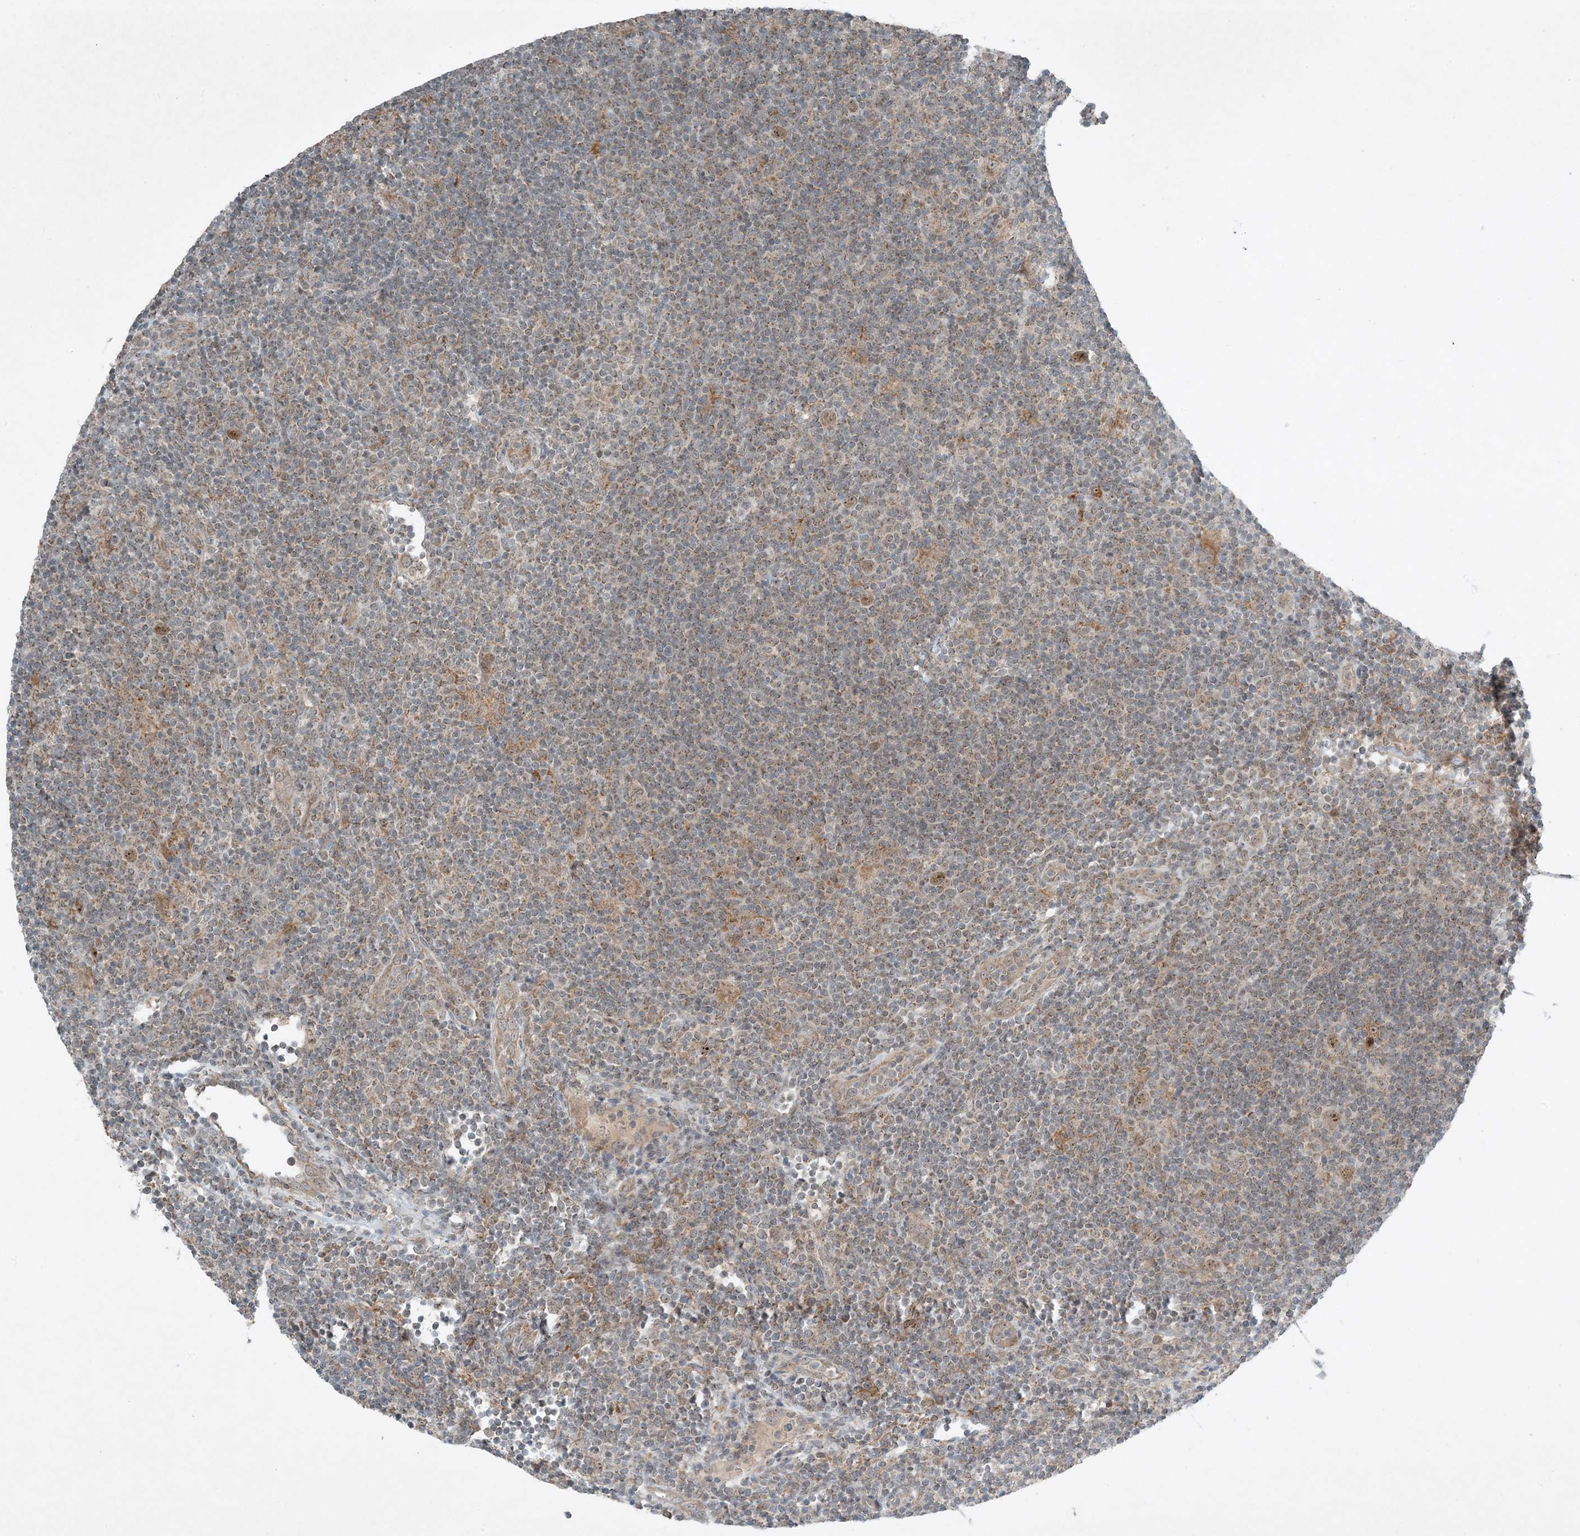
{"staining": {"intensity": "moderate", "quantity": ">75%", "location": "nuclear"}, "tissue": "lymphoma", "cell_type": "Tumor cells", "image_type": "cancer", "snomed": [{"axis": "morphology", "description": "Hodgkin's disease, NOS"}, {"axis": "topography", "description": "Lymph node"}], "caption": "Immunohistochemistry image of lymphoma stained for a protein (brown), which displays medium levels of moderate nuclear staining in about >75% of tumor cells.", "gene": "MITD1", "patient": {"sex": "female", "age": 57}}